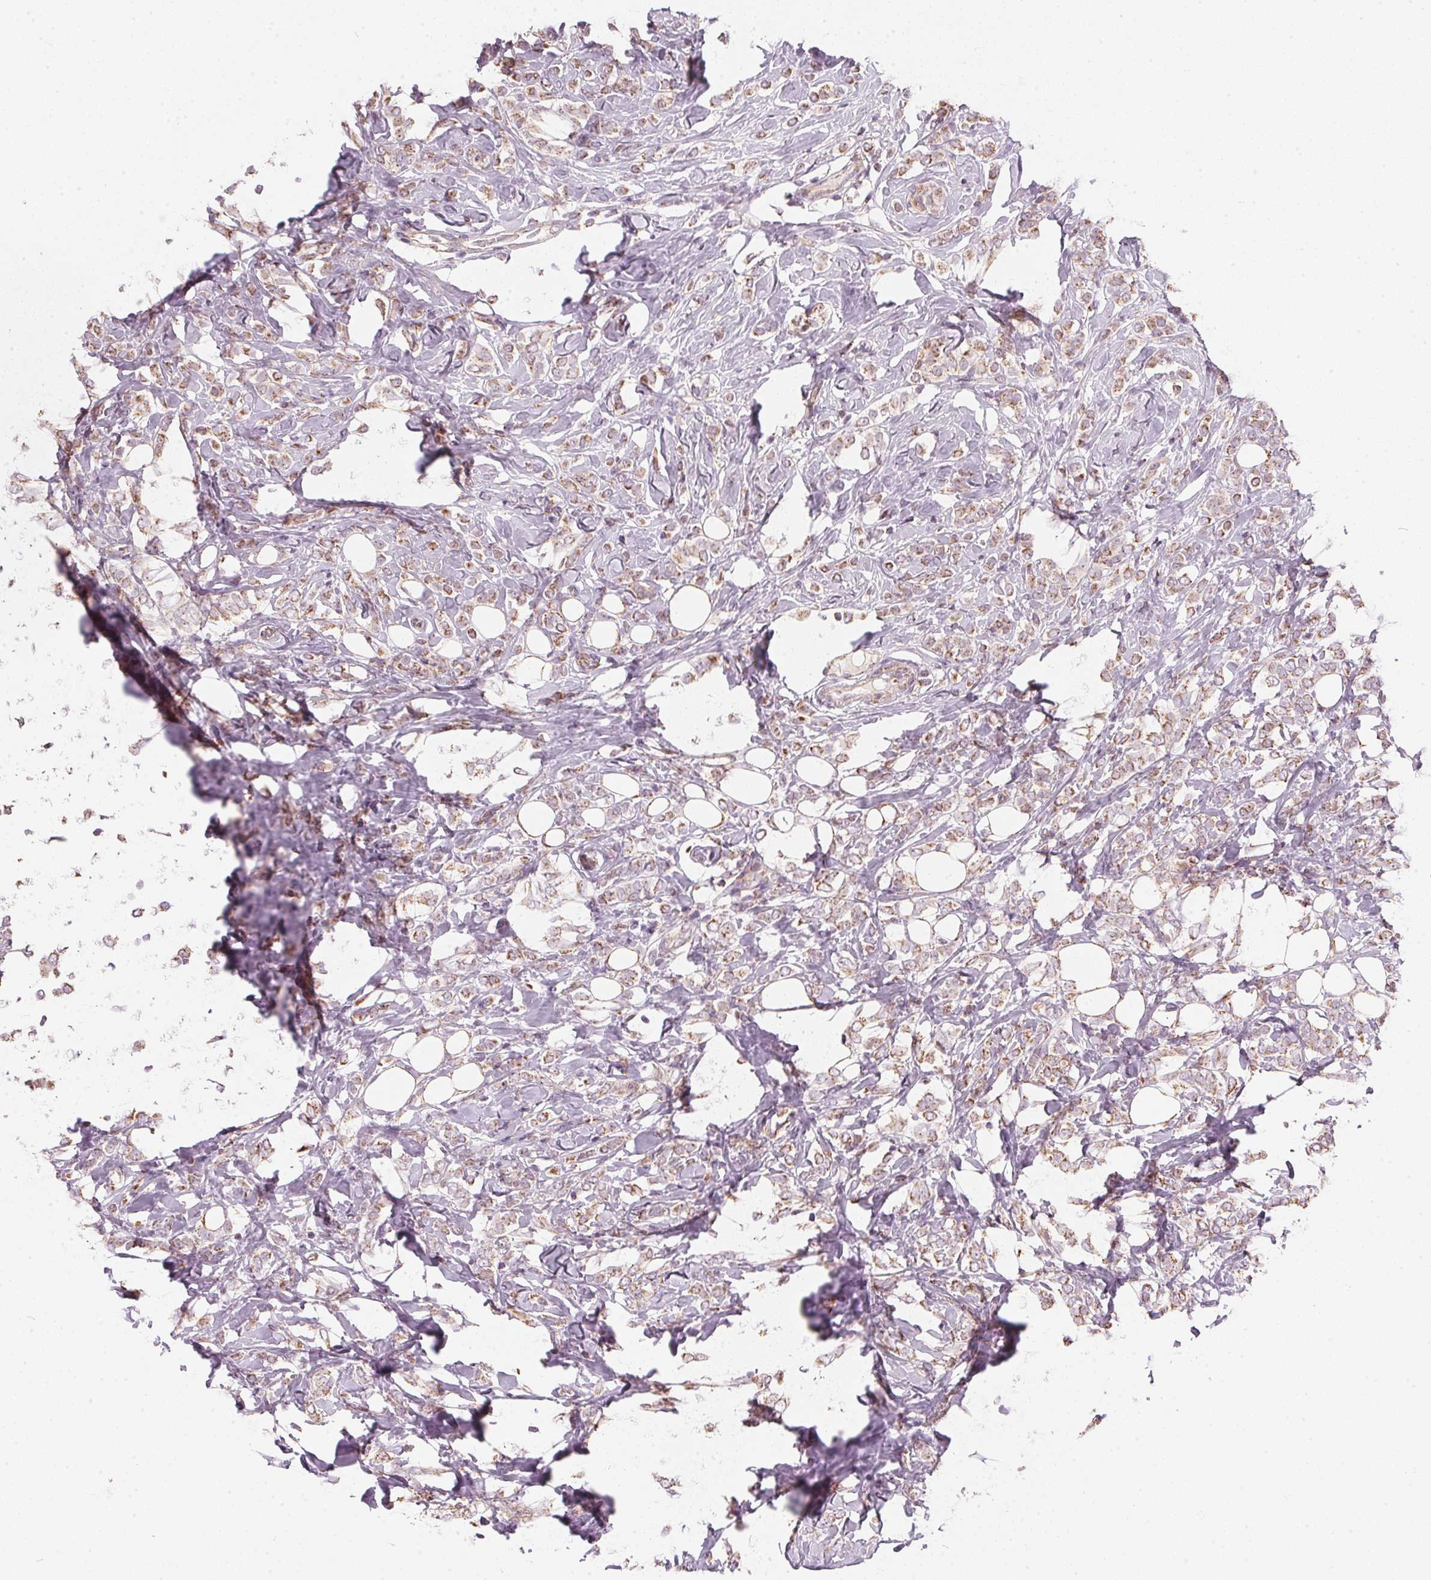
{"staining": {"intensity": "moderate", "quantity": ">75%", "location": "cytoplasmic/membranous"}, "tissue": "breast cancer", "cell_type": "Tumor cells", "image_type": "cancer", "snomed": [{"axis": "morphology", "description": "Lobular carcinoma"}, {"axis": "topography", "description": "Breast"}], "caption": "DAB immunohistochemical staining of breast cancer shows moderate cytoplasmic/membranous protein positivity in approximately >75% of tumor cells. (IHC, brightfield microscopy, high magnification).", "gene": "COQ7", "patient": {"sex": "female", "age": 49}}